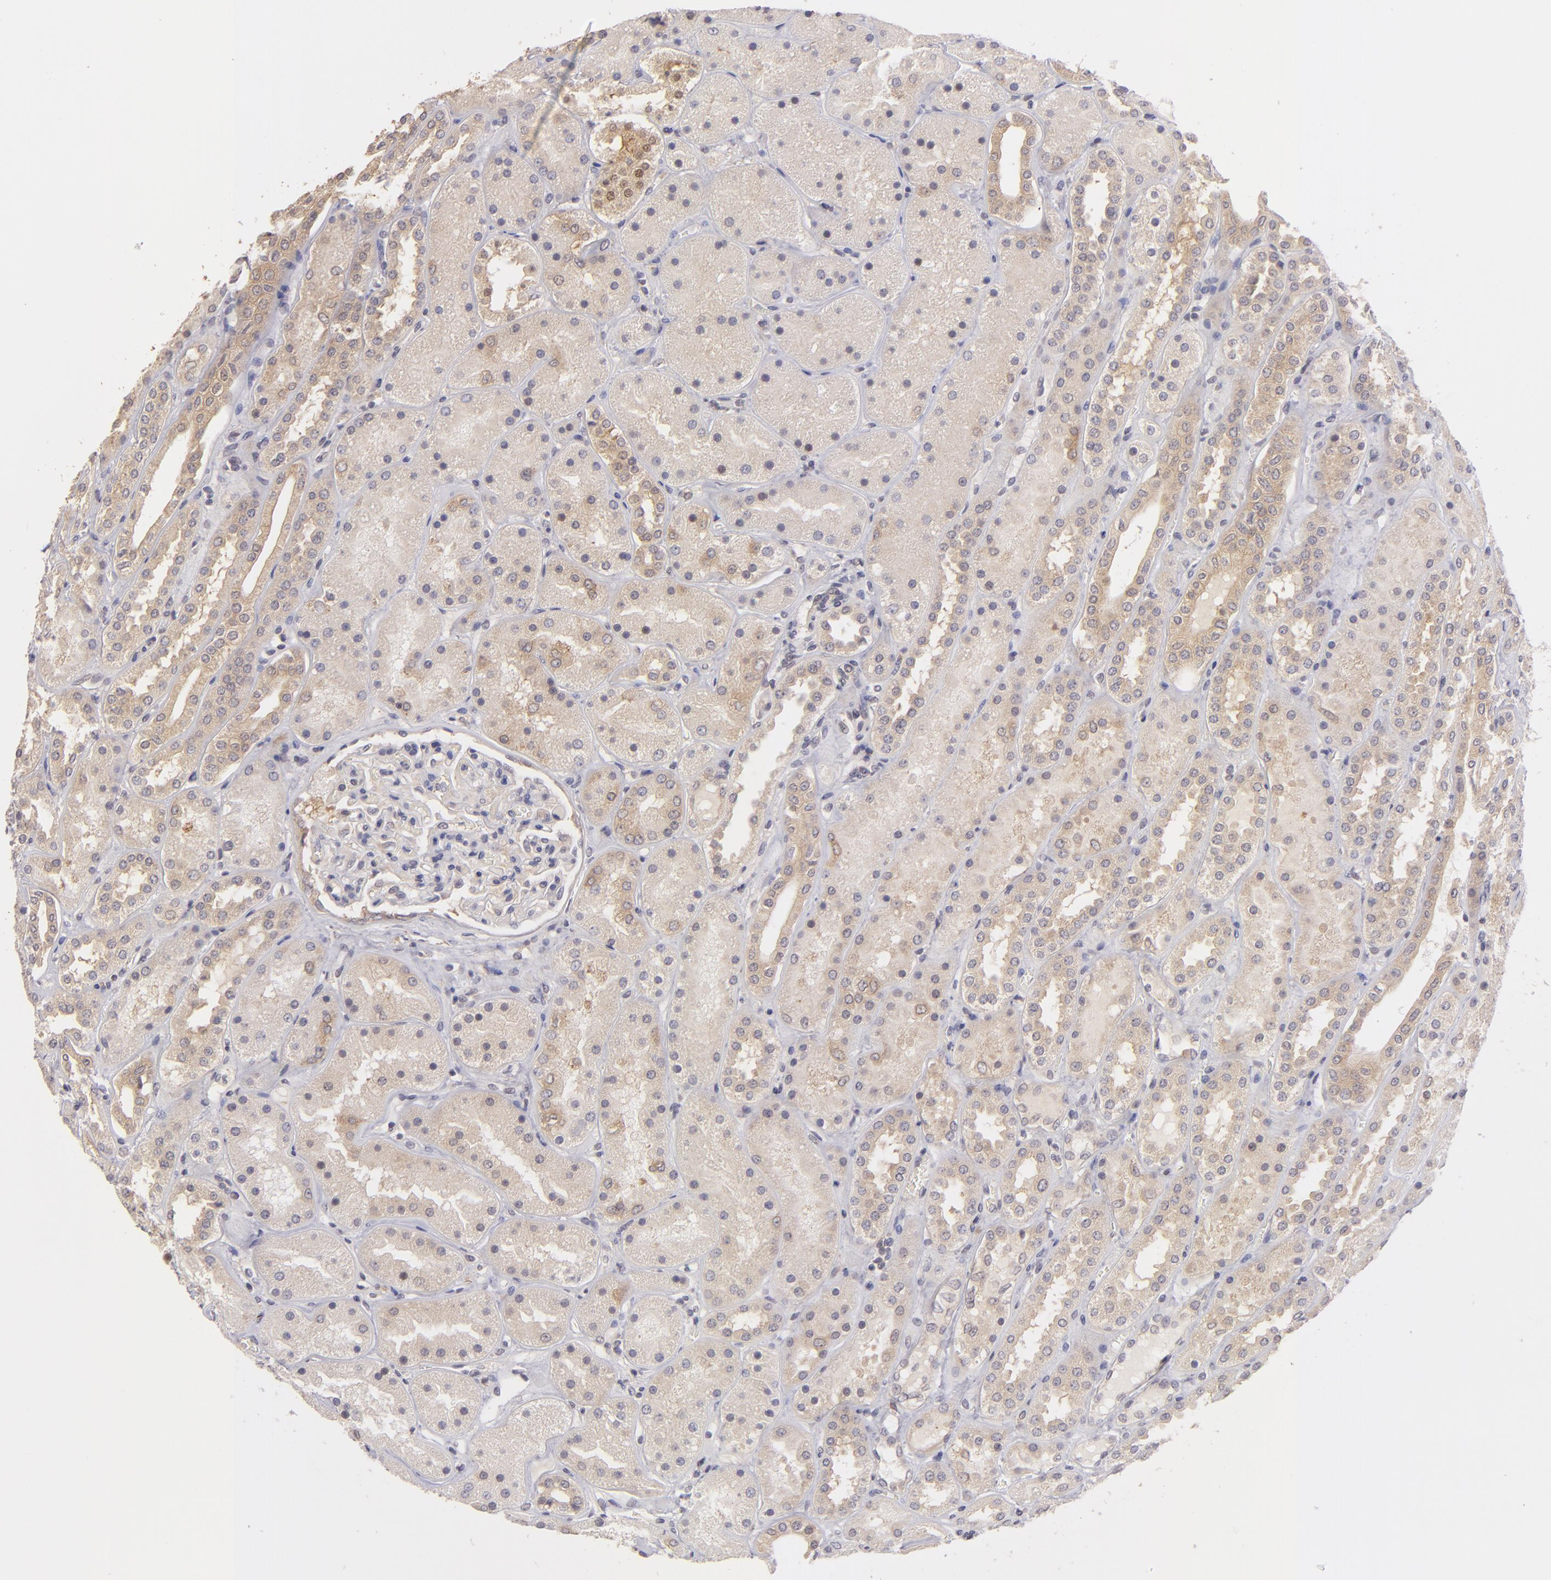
{"staining": {"intensity": "weak", "quantity": "<25%", "location": "cytoplasmic/membranous"}, "tissue": "kidney", "cell_type": "Cells in glomeruli", "image_type": "normal", "snomed": [{"axis": "morphology", "description": "Normal tissue, NOS"}, {"axis": "topography", "description": "Kidney"}], "caption": "IHC of unremarkable kidney displays no staining in cells in glomeruli. The staining was performed using DAB to visualize the protein expression in brown, while the nuclei were stained in blue with hematoxylin (Magnification: 20x).", "gene": "PTPN13", "patient": {"sex": "male", "age": 28}}